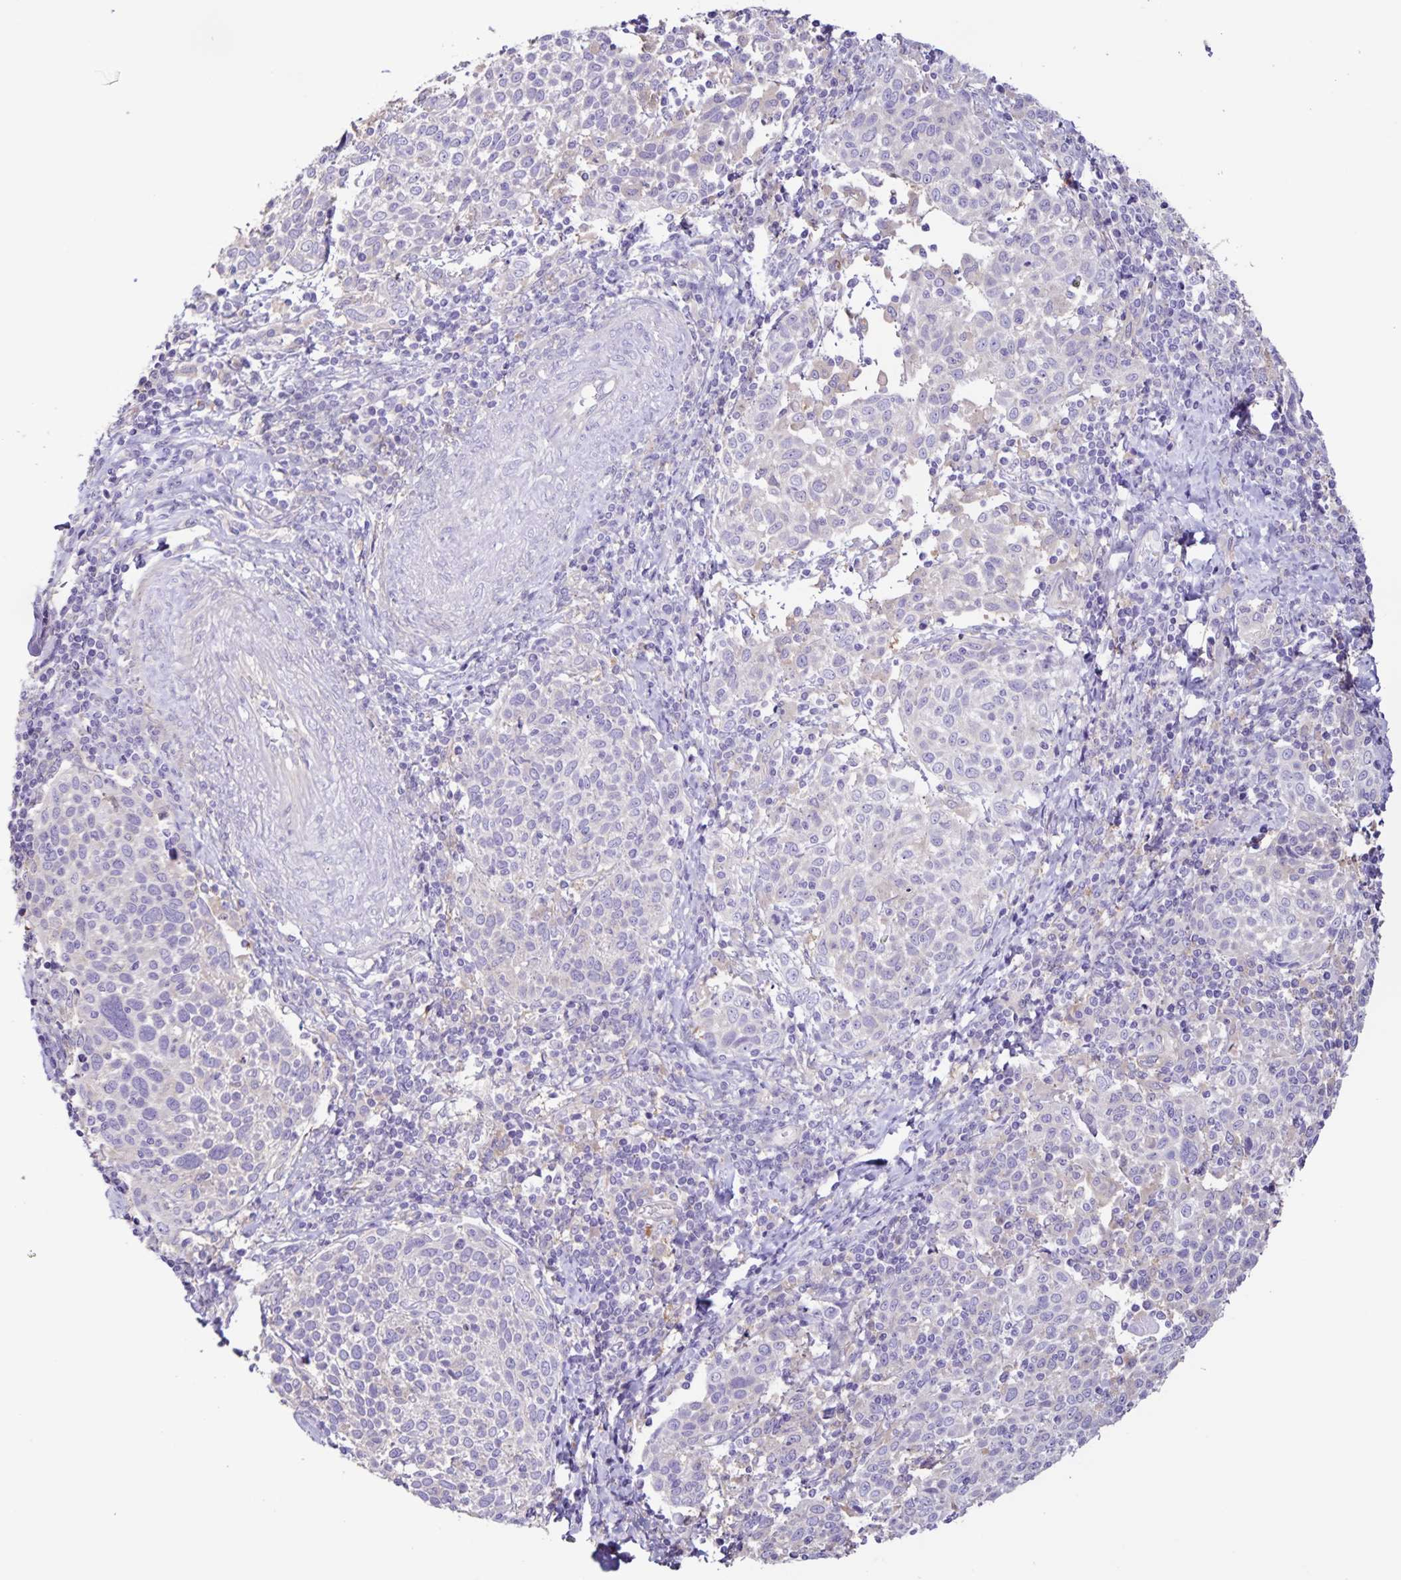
{"staining": {"intensity": "negative", "quantity": "none", "location": "none"}, "tissue": "cervical cancer", "cell_type": "Tumor cells", "image_type": "cancer", "snomed": [{"axis": "morphology", "description": "Squamous cell carcinoma, NOS"}, {"axis": "topography", "description": "Cervix"}], "caption": "Tumor cells show no significant protein staining in cervical cancer (squamous cell carcinoma). The staining was performed using DAB to visualize the protein expression in brown, while the nuclei were stained in blue with hematoxylin (Magnification: 20x).", "gene": "BOLL", "patient": {"sex": "female", "age": 61}}